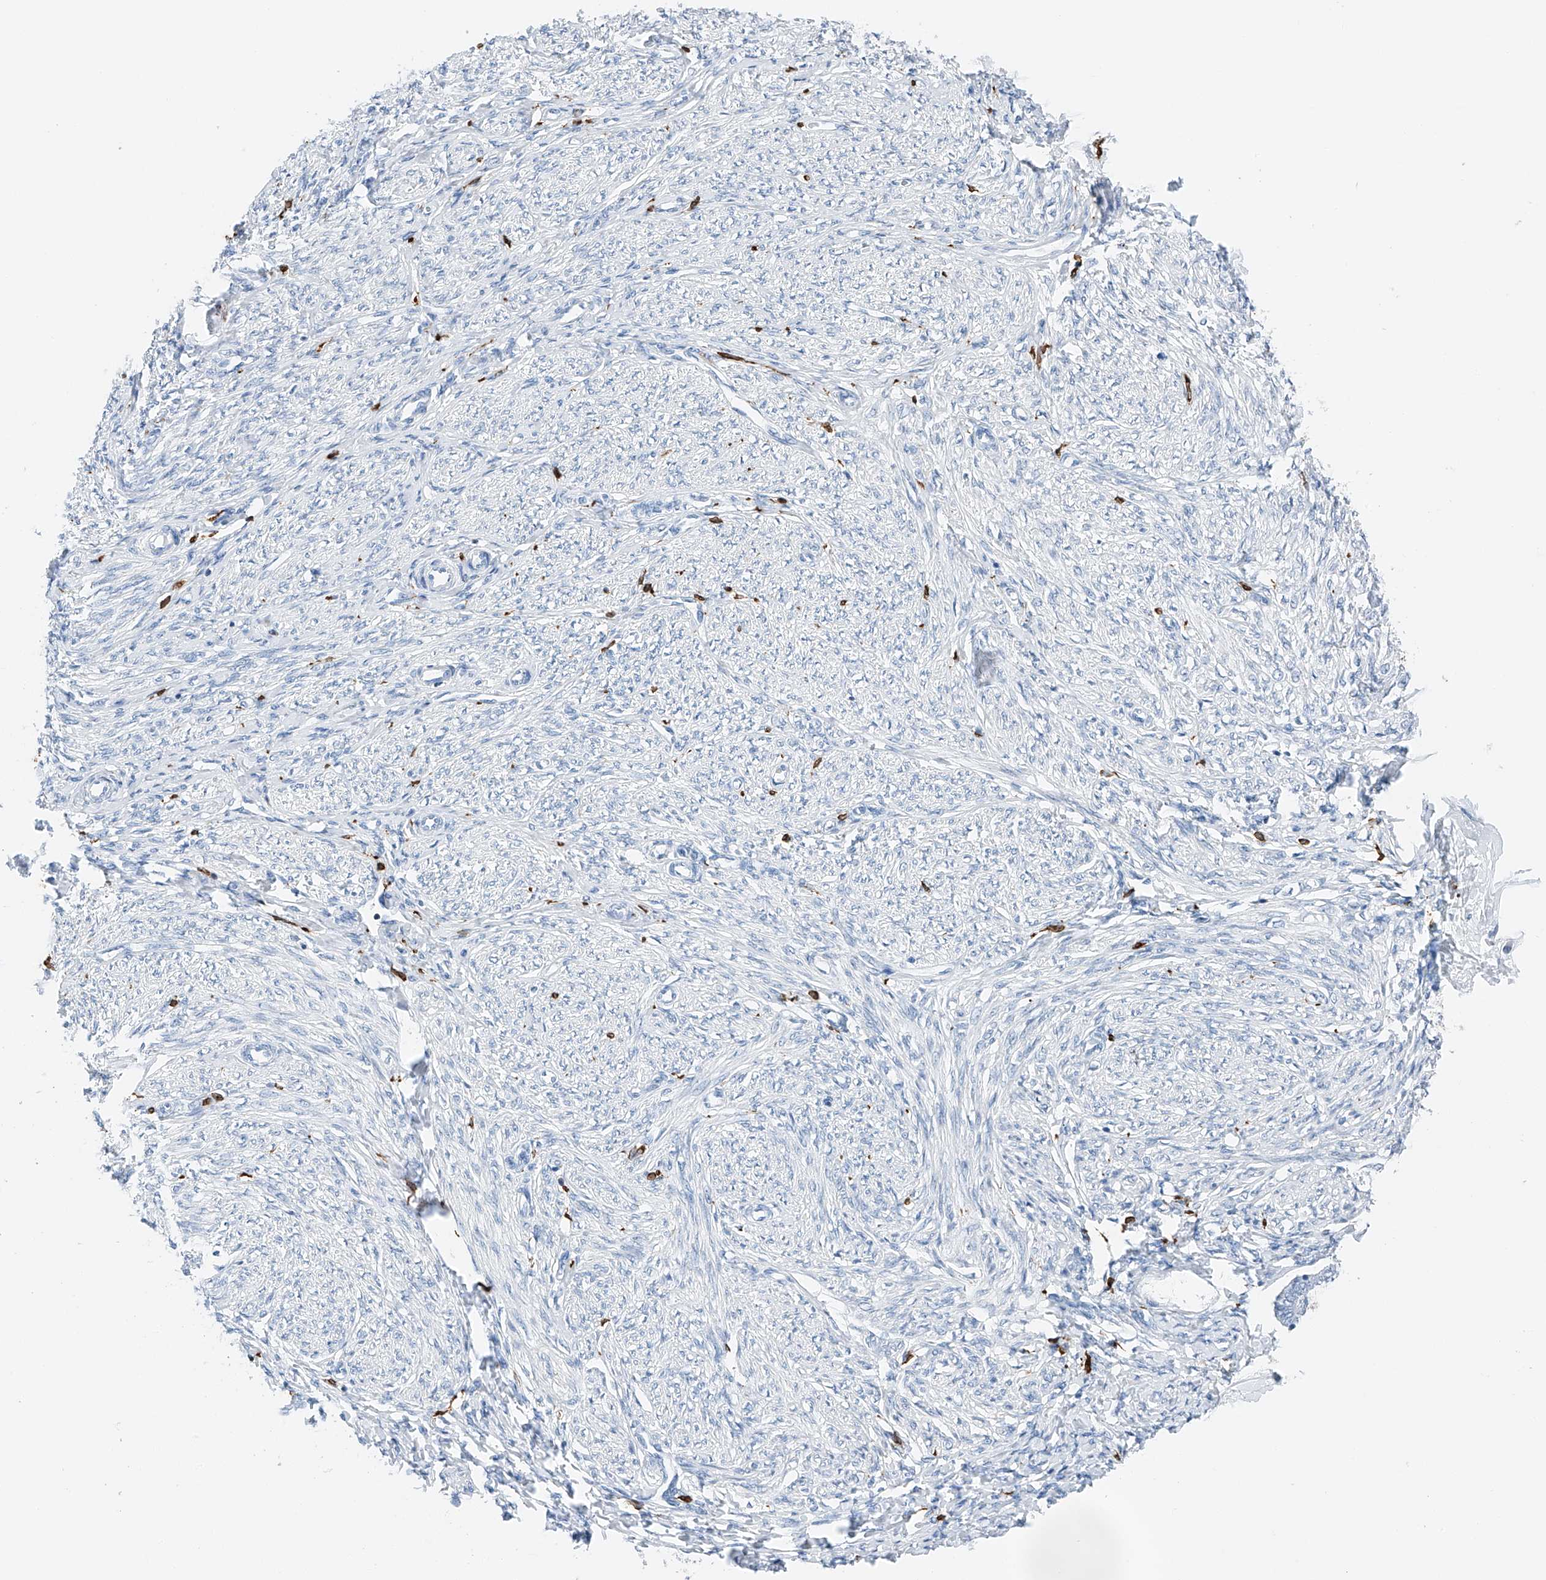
{"staining": {"intensity": "negative", "quantity": "none", "location": "none"}, "tissue": "endometrium", "cell_type": "Cells in endometrial stroma", "image_type": "normal", "snomed": [{"axis": "morphology", "description": "Normal tissue, NOS"}, {"axis": "topography", "description": "Endometrium"}], "caption": "Endometrium was stained to show a protein in brown. There is no significant staining in cells in endometrial stroma. (DAB IHC visualized using brightfield microscopy, high magnification).", "gene": "TBXAS1", "patient": {"sex": "female", "age": 72}}